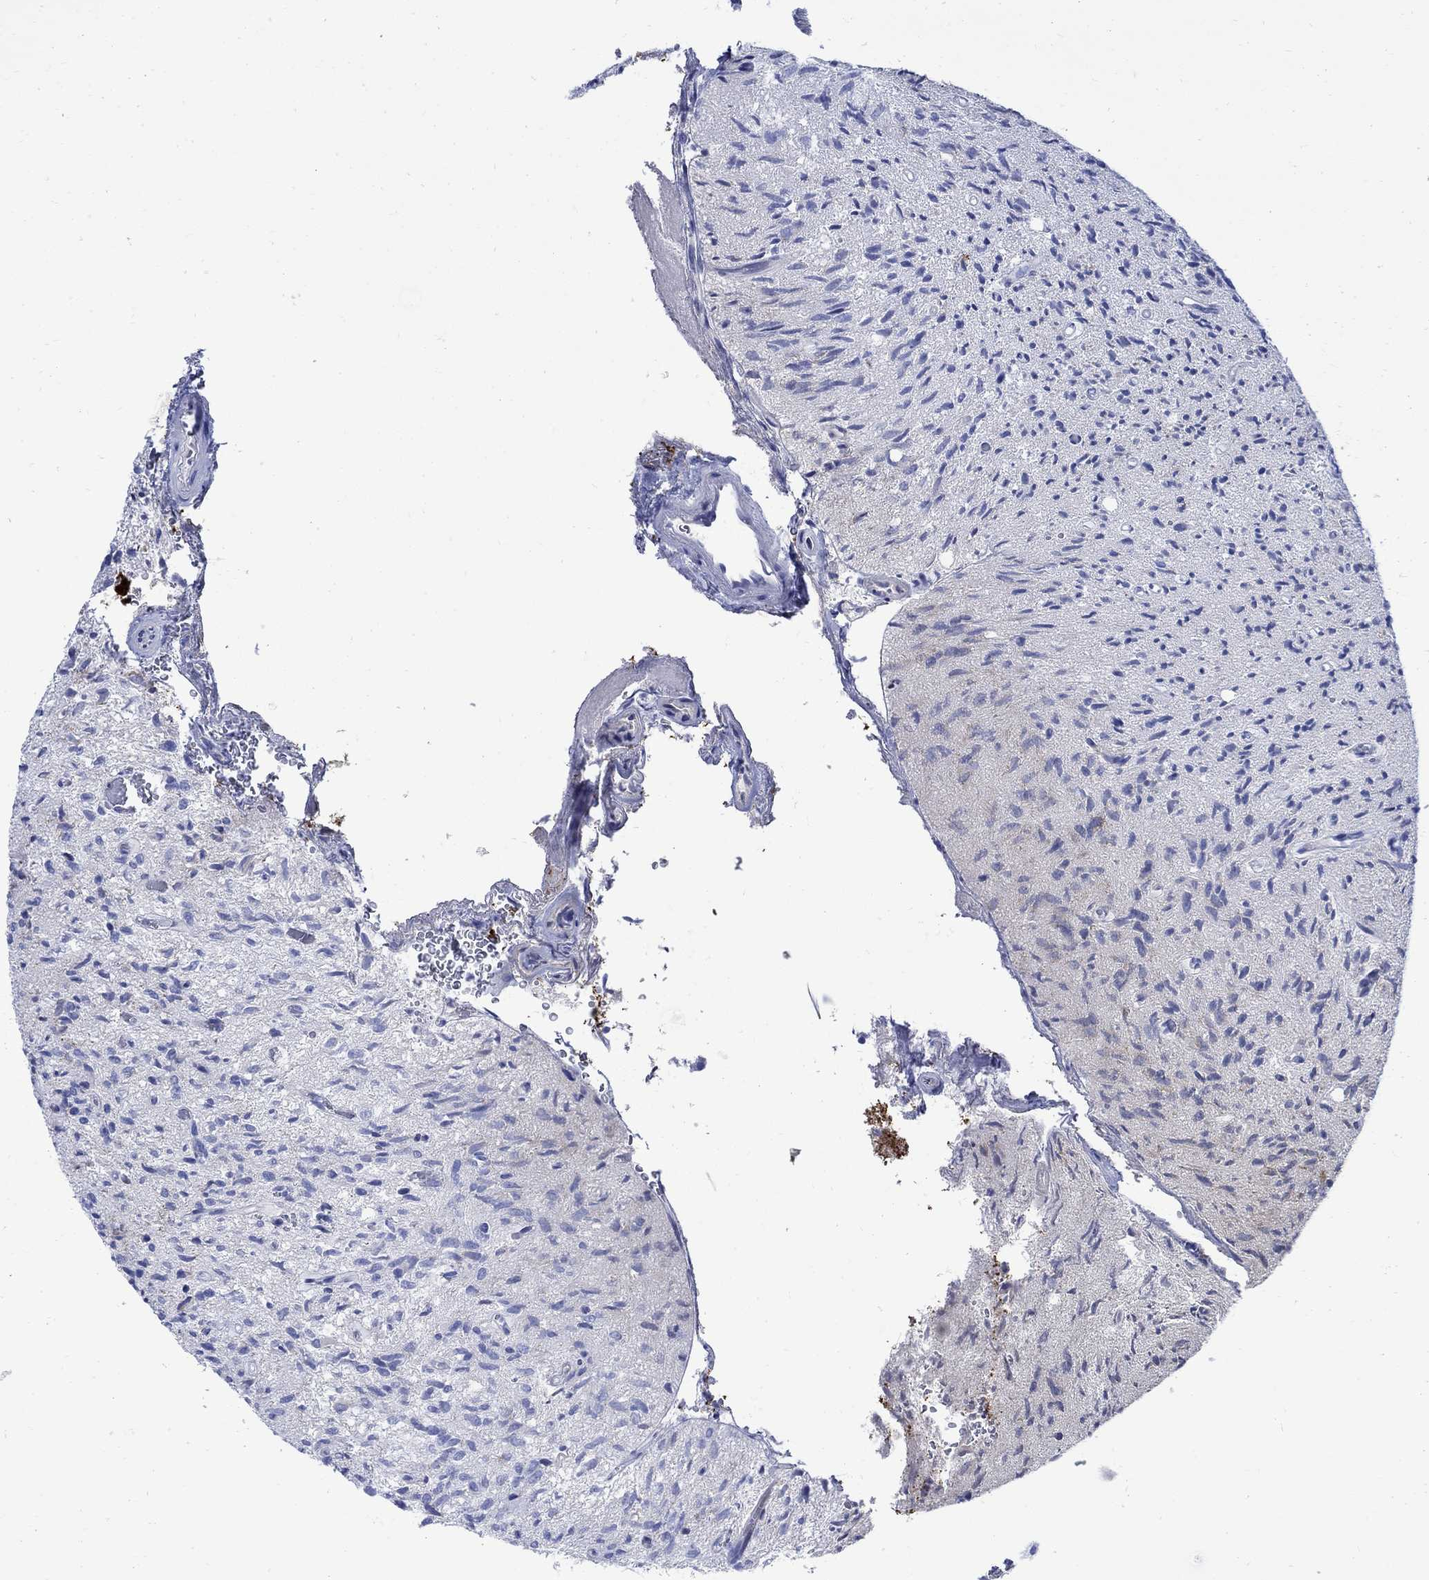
{"staining": {"intensity": "negative", "quantity": "none", "location": "none"}, "tissue": "glioma", "cell_type": "Tumor cells", "image_type": "cancer", "snomed": [{"axis": "morphology", "description": "Glioma, malignant, High grade"}, {"axis": "topography", "description": "Brain"}], "caption": "There is no significant positivity in tumor cells of malignant glioma (high-grade).", "gene": "CPLX2", "patient": {"sex": "male", "age": 64}}